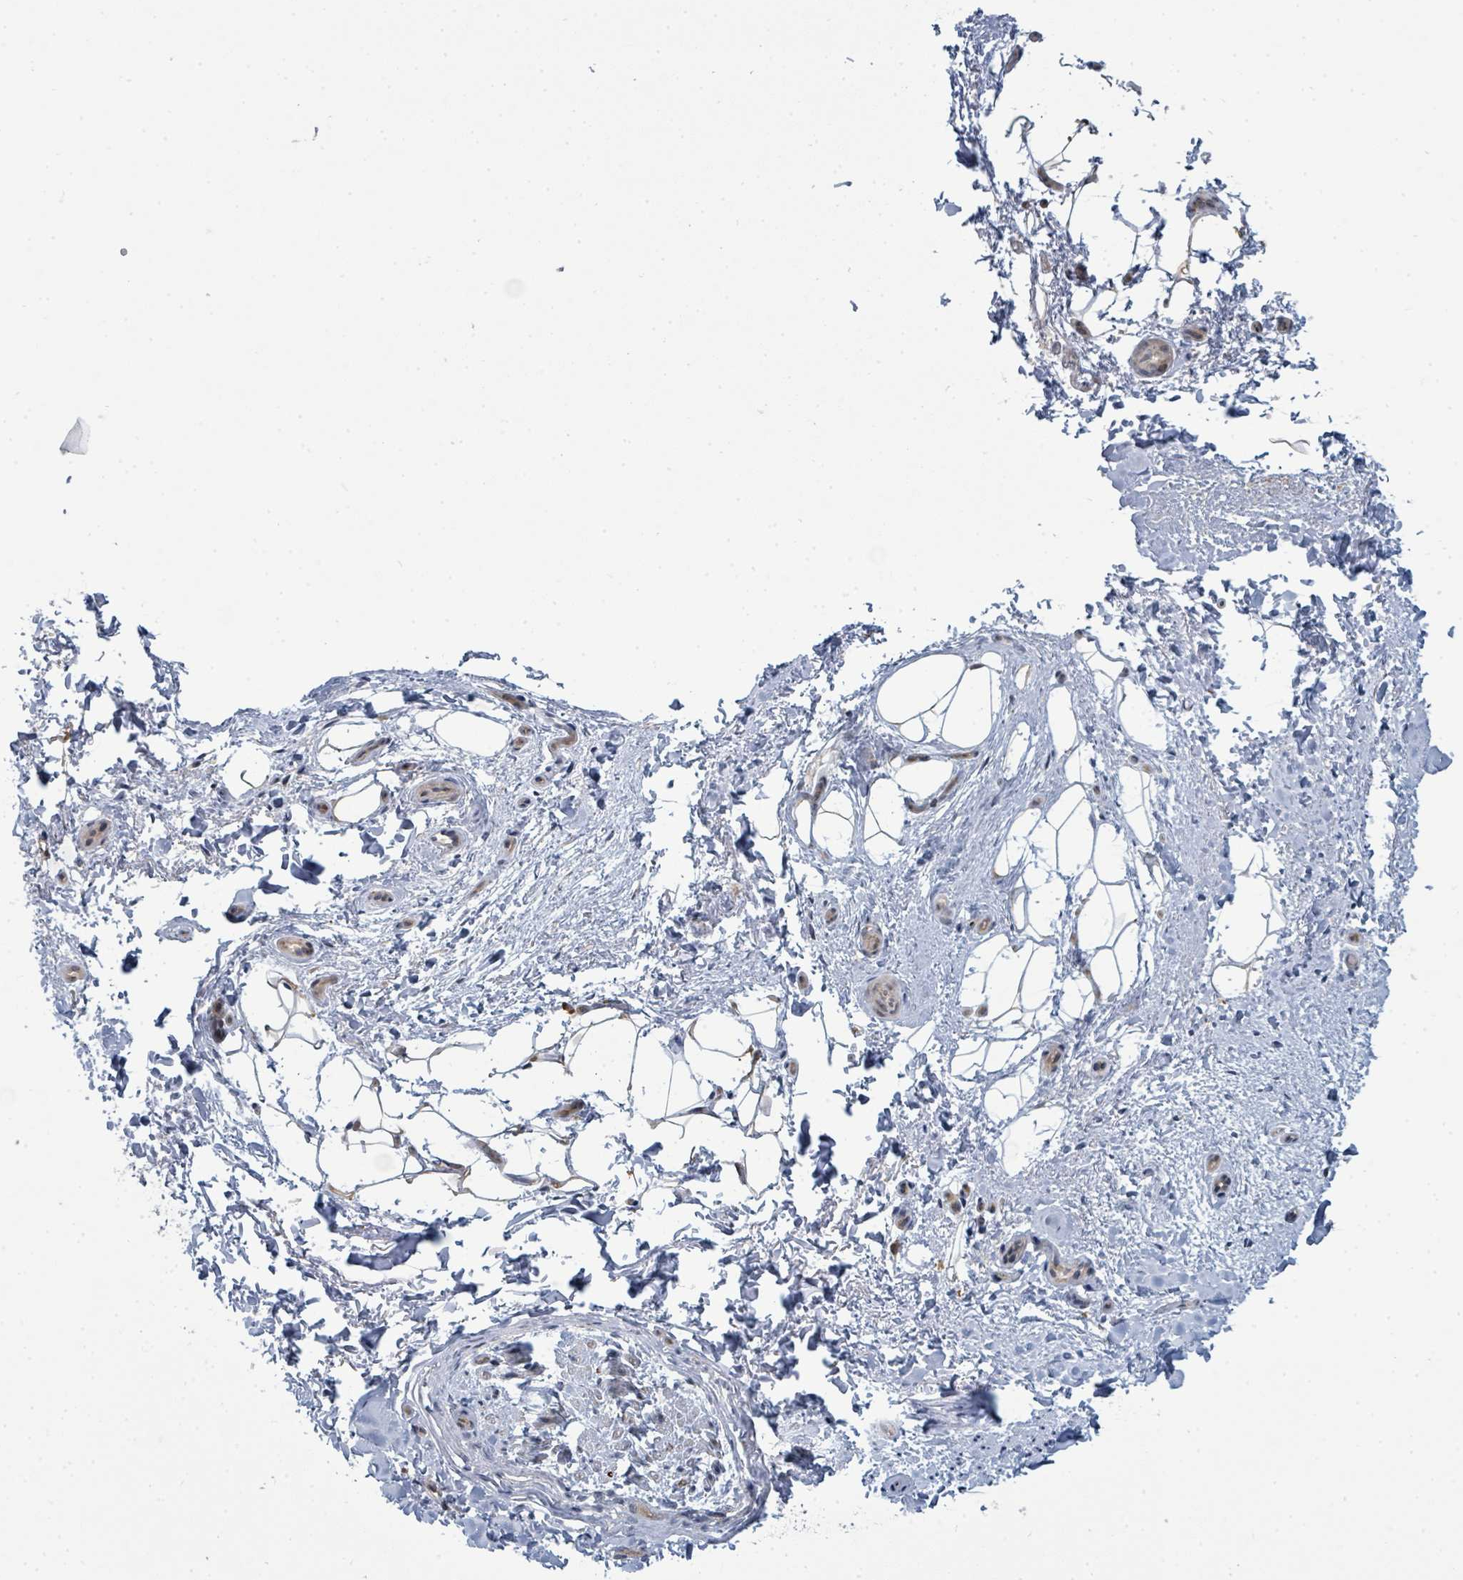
{"staining": {"intensity": "negative", "quantity": "none", "location": "none"}, "tissue": "adipose tissue", "cell_type": "Adipocytes", "image_type": "normal", "snomed": [{"axis": "morphology", "description": "Normal tissue, NOS"}, {"axis": "topography", "description": "Peripheral nerve tissue"}], "caption": "Adipocytes show no significant staining in unremarkable adipose tissue. (Immunohistochemistry, brightfield microscopy, high magnification).", "gene": "PSMG2", "patient": {"sex": "female", "age": 61}}